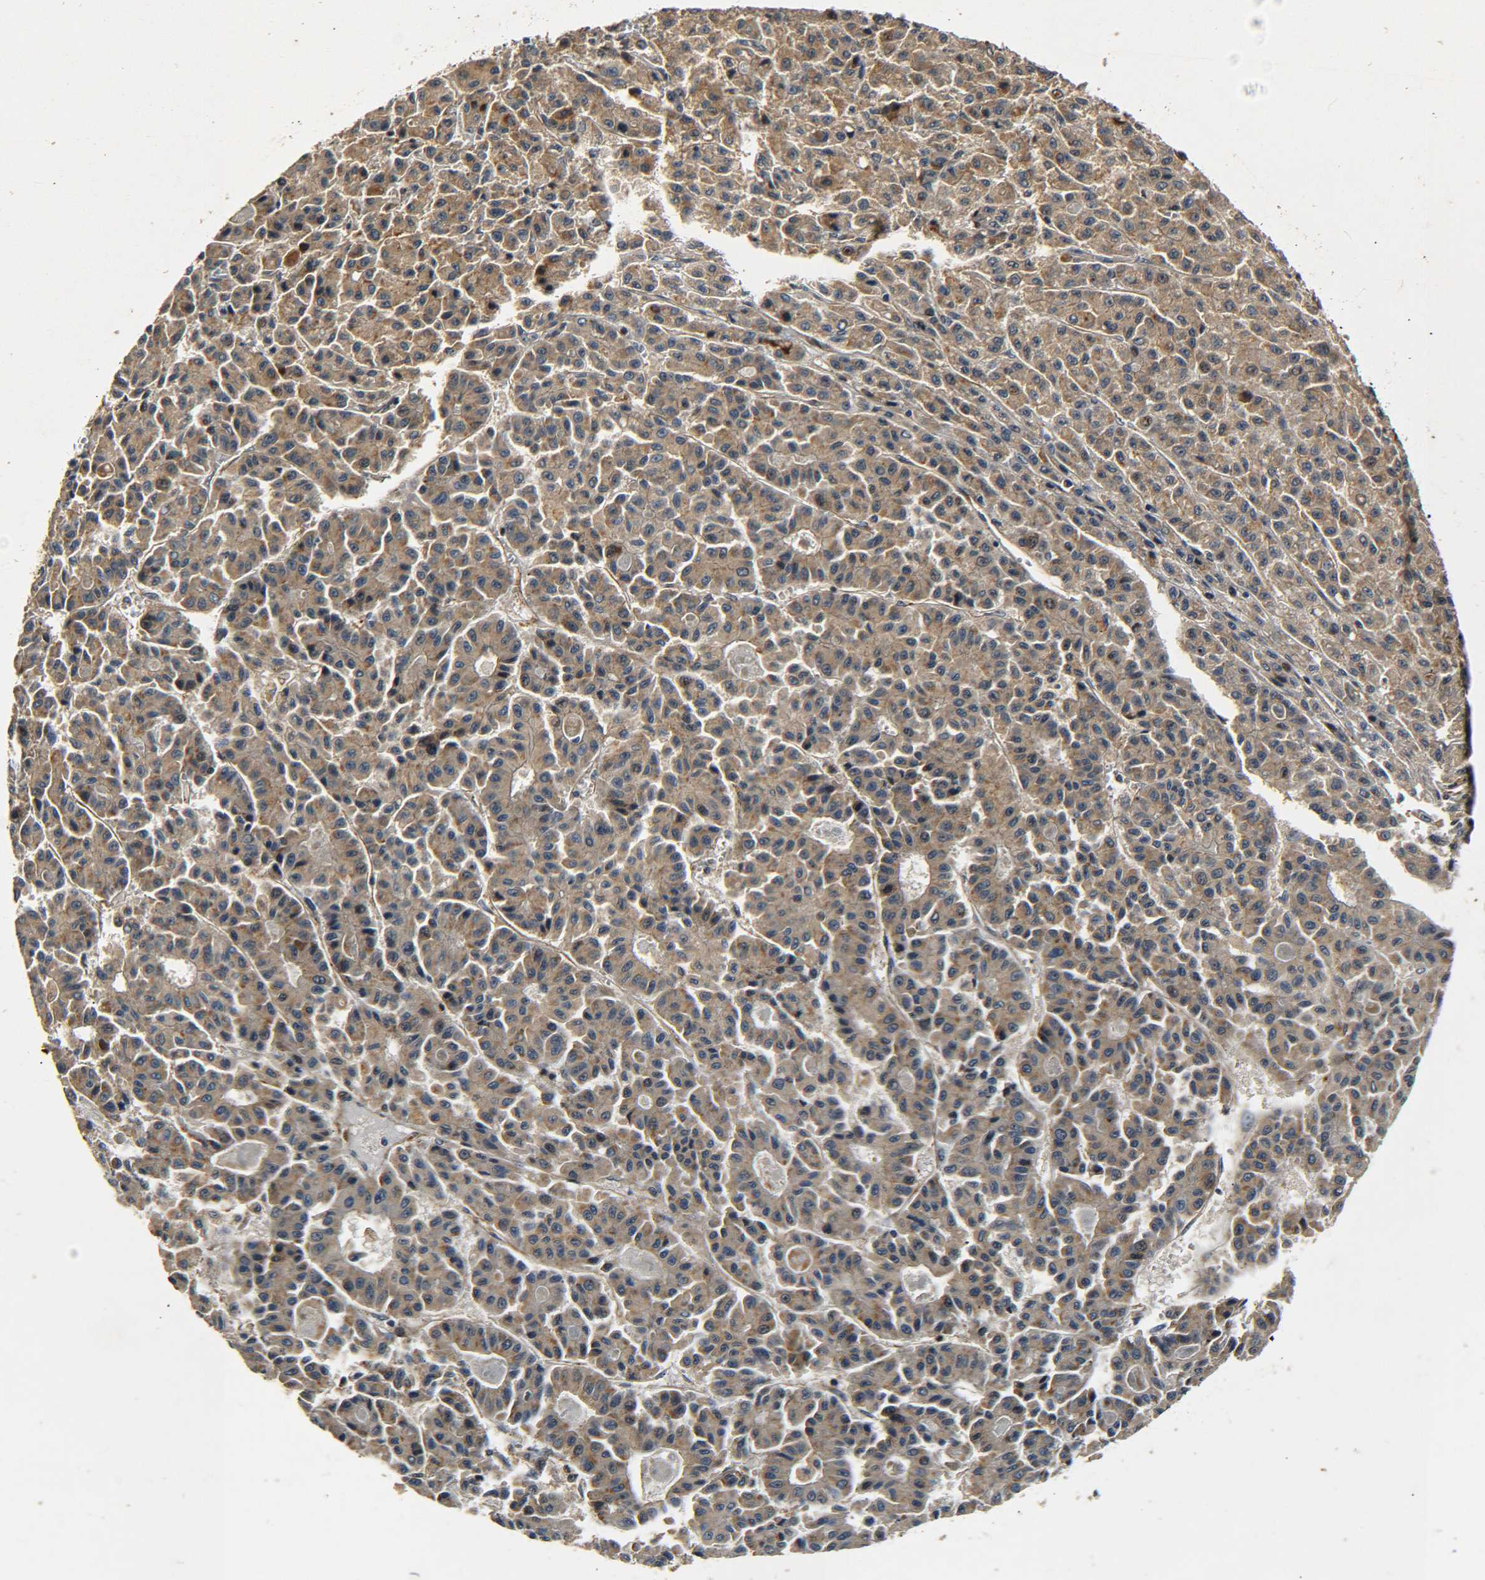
{"staining": {"intensity": "moderate", "quantity": ">75%", "location": "cytoplasmic/membranous"}, "tissue": "liver cancer", "cell_type": "Tumor cells", "image_type": "cancer", "snomed": [{"axis": "morphology", "description": "Carcinoma, Hepatocellular, NOS"}, {"axis": "topography", "description": "Liver"}], "caption": "An image of liver cancer stained for a protein displays moderate cytoplasmic/membranous brown staining in tumor cells. The staining was performed using DAB (3,3'-diaminobenzidine) to visualize the protein expression in brown, while the nuclei were stained in blue with hematoxylin (Magnification: 20x).", "gene": "MEIS1", "patient": {"sex": "male", "age": 70}}